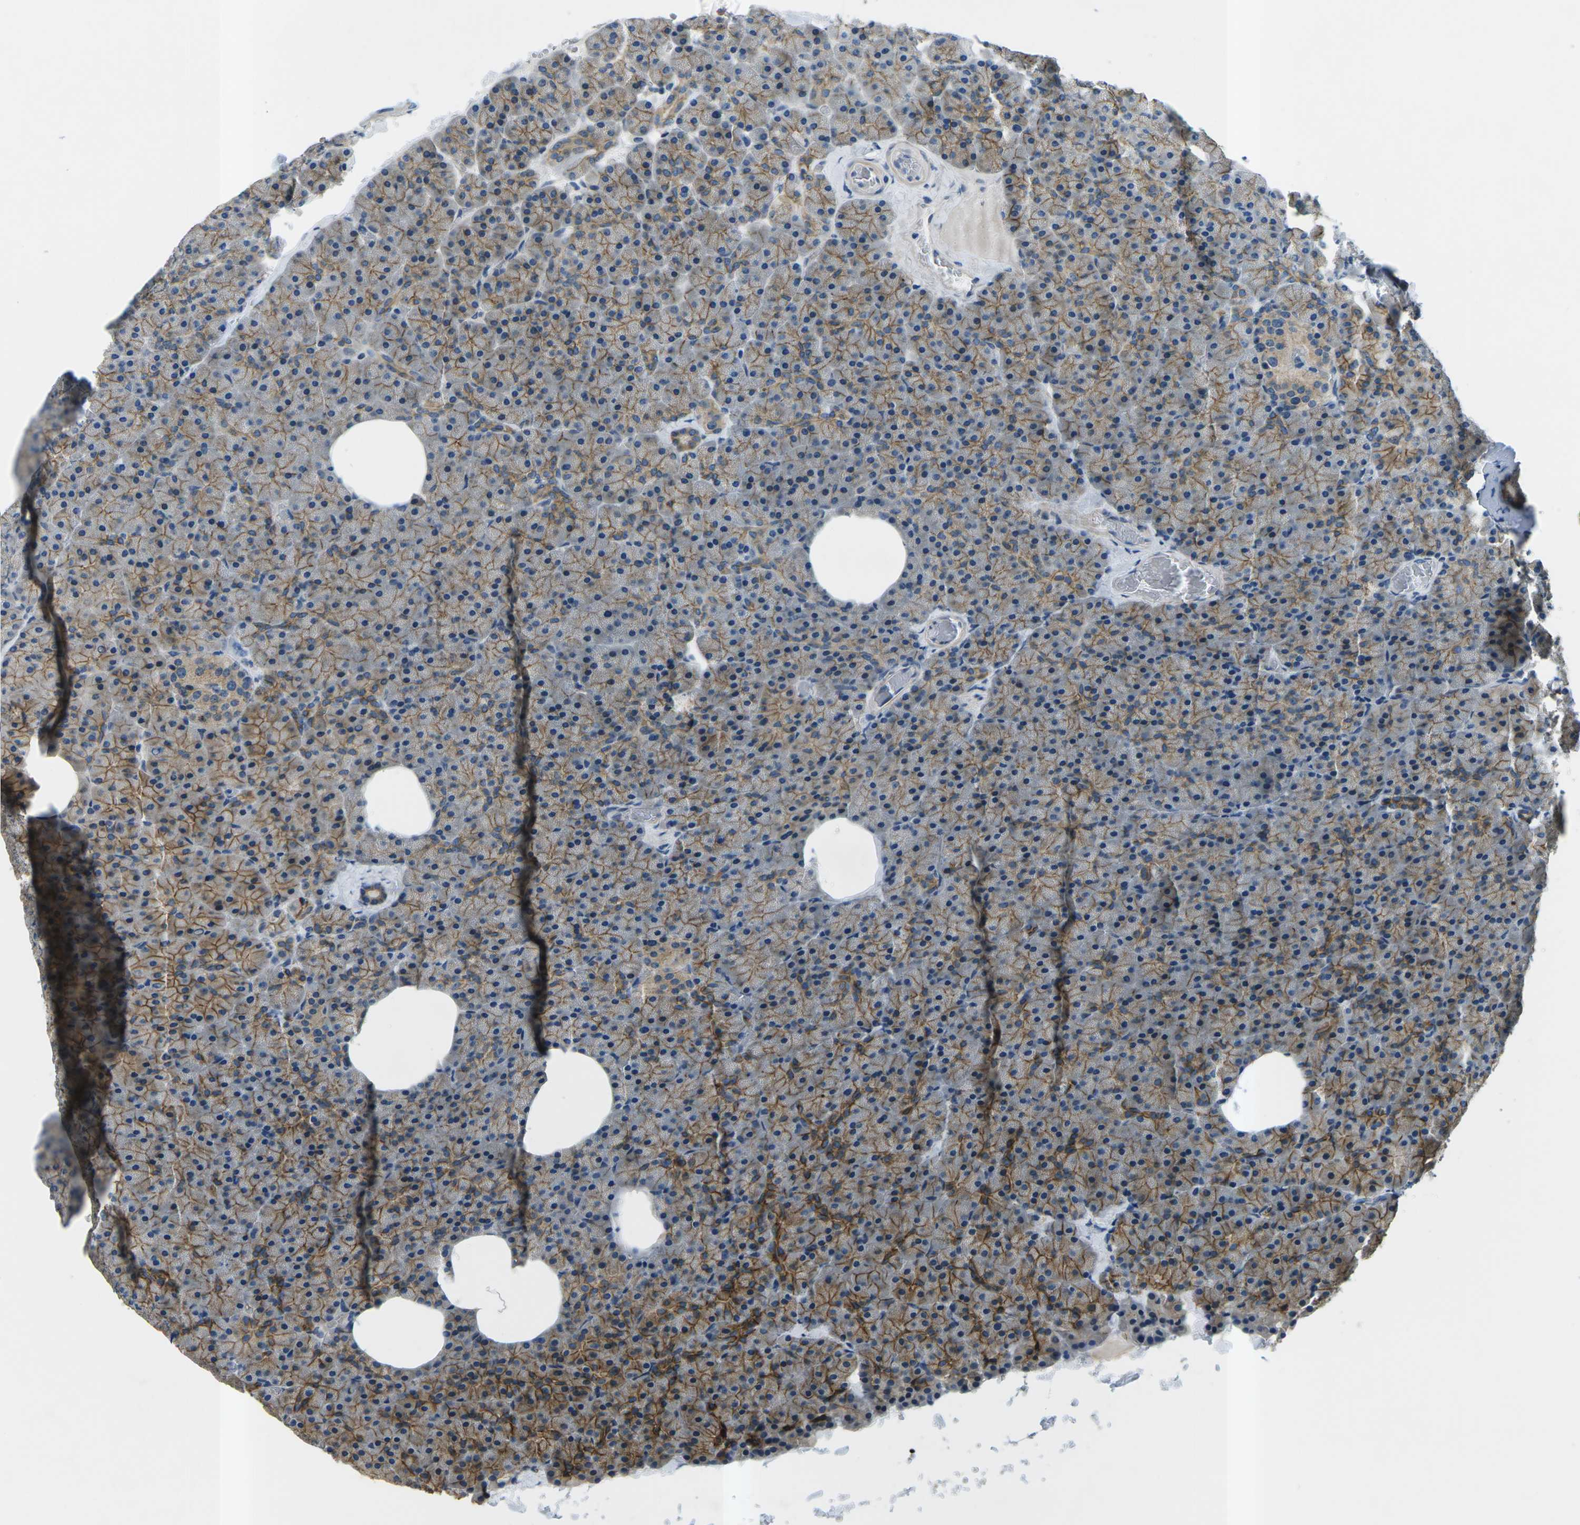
{"staining": {"intensity": "moderate", "quantity": ">75%", "location": "cytoplasmic/membranous"}, "tissue": "pancreas", "cell_type": "Exocrine glandular cells", "image_type": "normal", "snomed": [{"axis": "morphology", "description": "Normal tissue, NOS"}, {"axis": "topography", "description": "Pancreas"}], "caption": "Immunohistochemical staining of normal pancreas exhibits medium levels of moderate cytoplasmic/membranous expression in approximately >75% of exocrine glandular cells. (DAB IHC, brown staining for protein, blue staining for nuclei).", "gene": "CTNND1", "patient": {"sex": "female", "age": 35}}